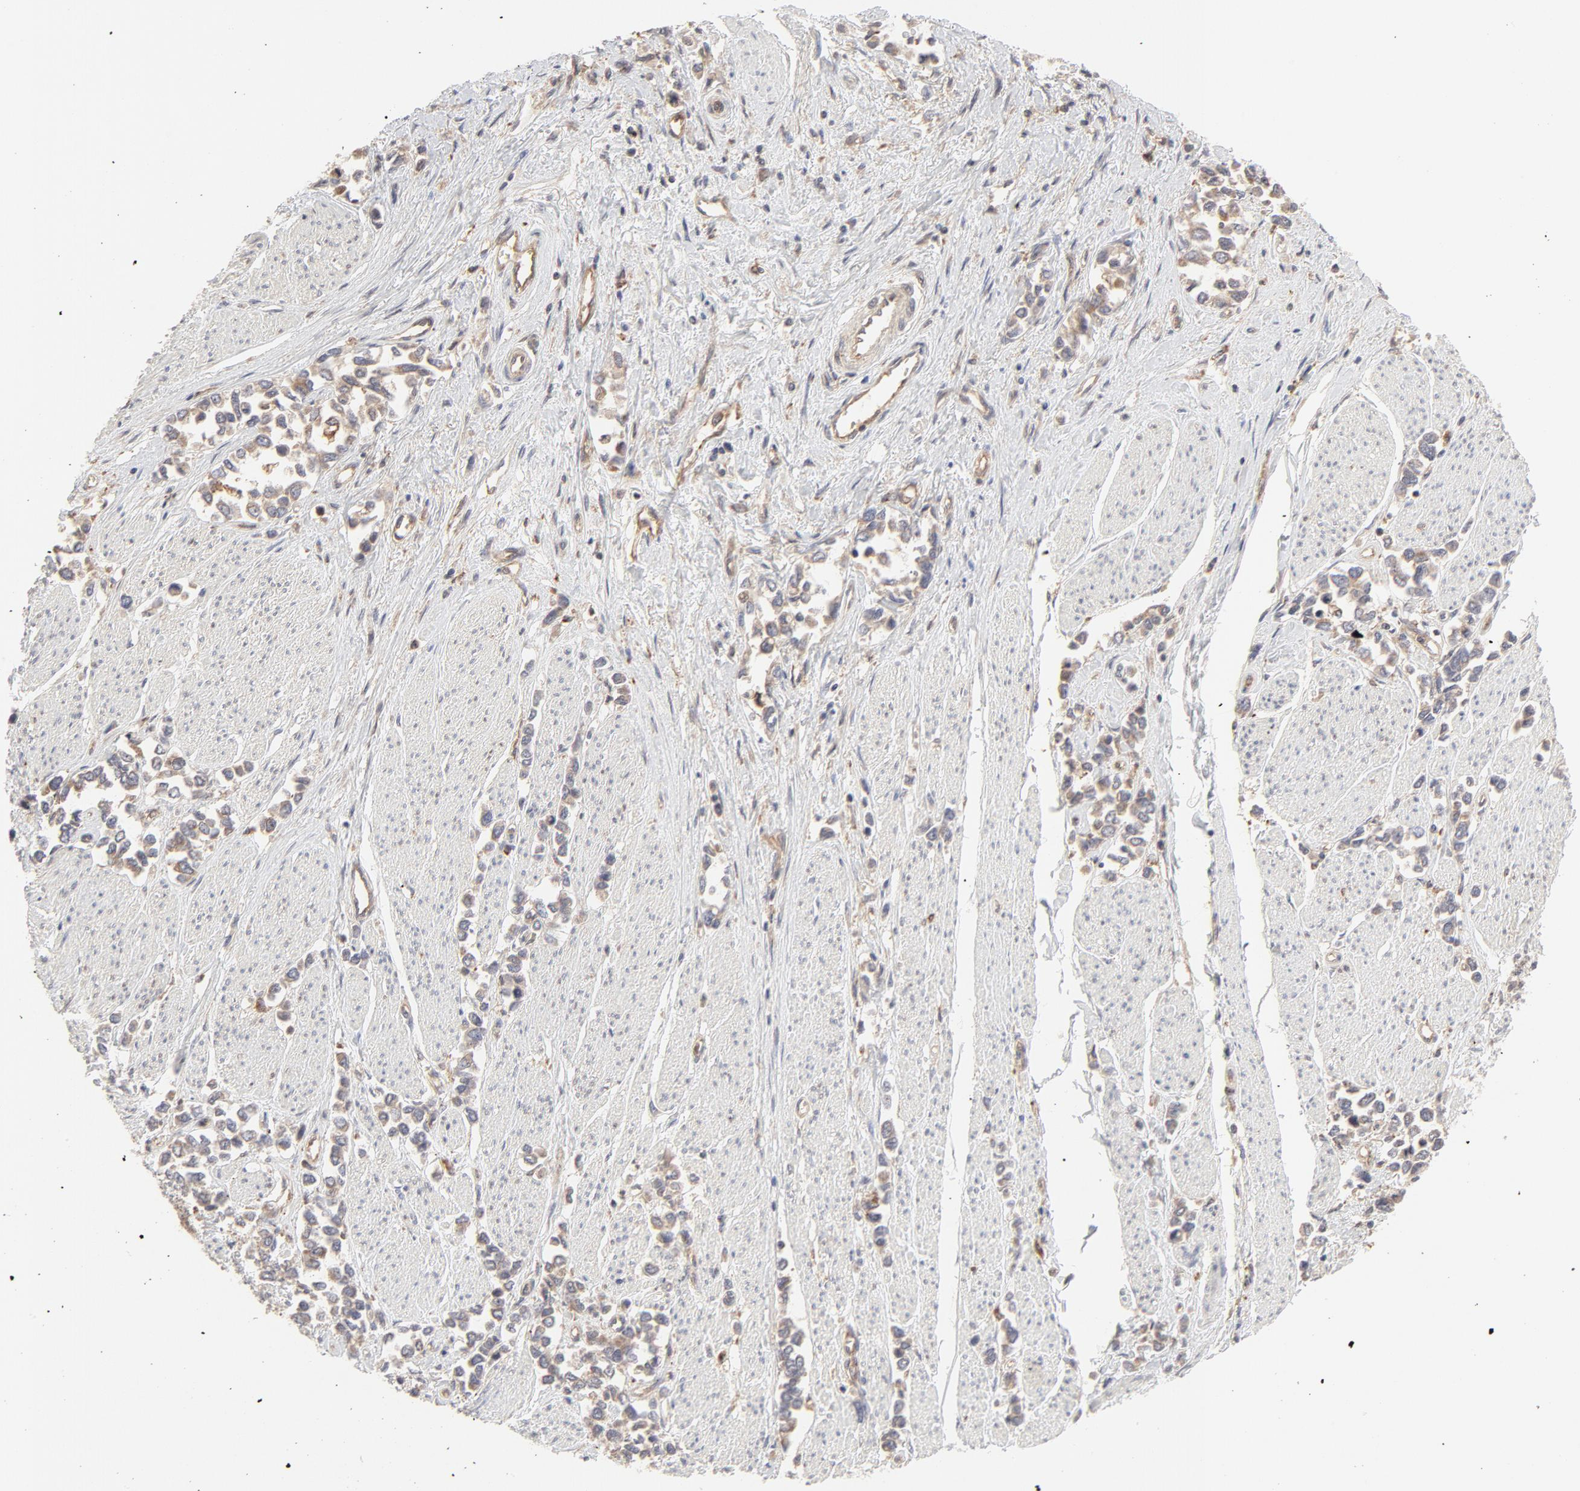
{"staining": {"intensity": "moderate", "quantity": ">75%", "location": "cytoplasmic/membranous"}, "tissue": "stomach cancer", "cell_type": "Tumor cells", "image_type": "cancer", "snomed": [{"axis": "morphology", "description": "Adenocarcinoma, NOS"}, {"axis": "topography", "description": "Stomach, upper"}], "caption": "This micrograph demonstrates immunohistochemistry staining of human adenocarcinoma (stomach), with medium moderate cytoplasmic/membranous positivity in approximately >75% of tumor cells.", "gene": "RAB5C", "patient": {"sex": "male", "age": 76}}